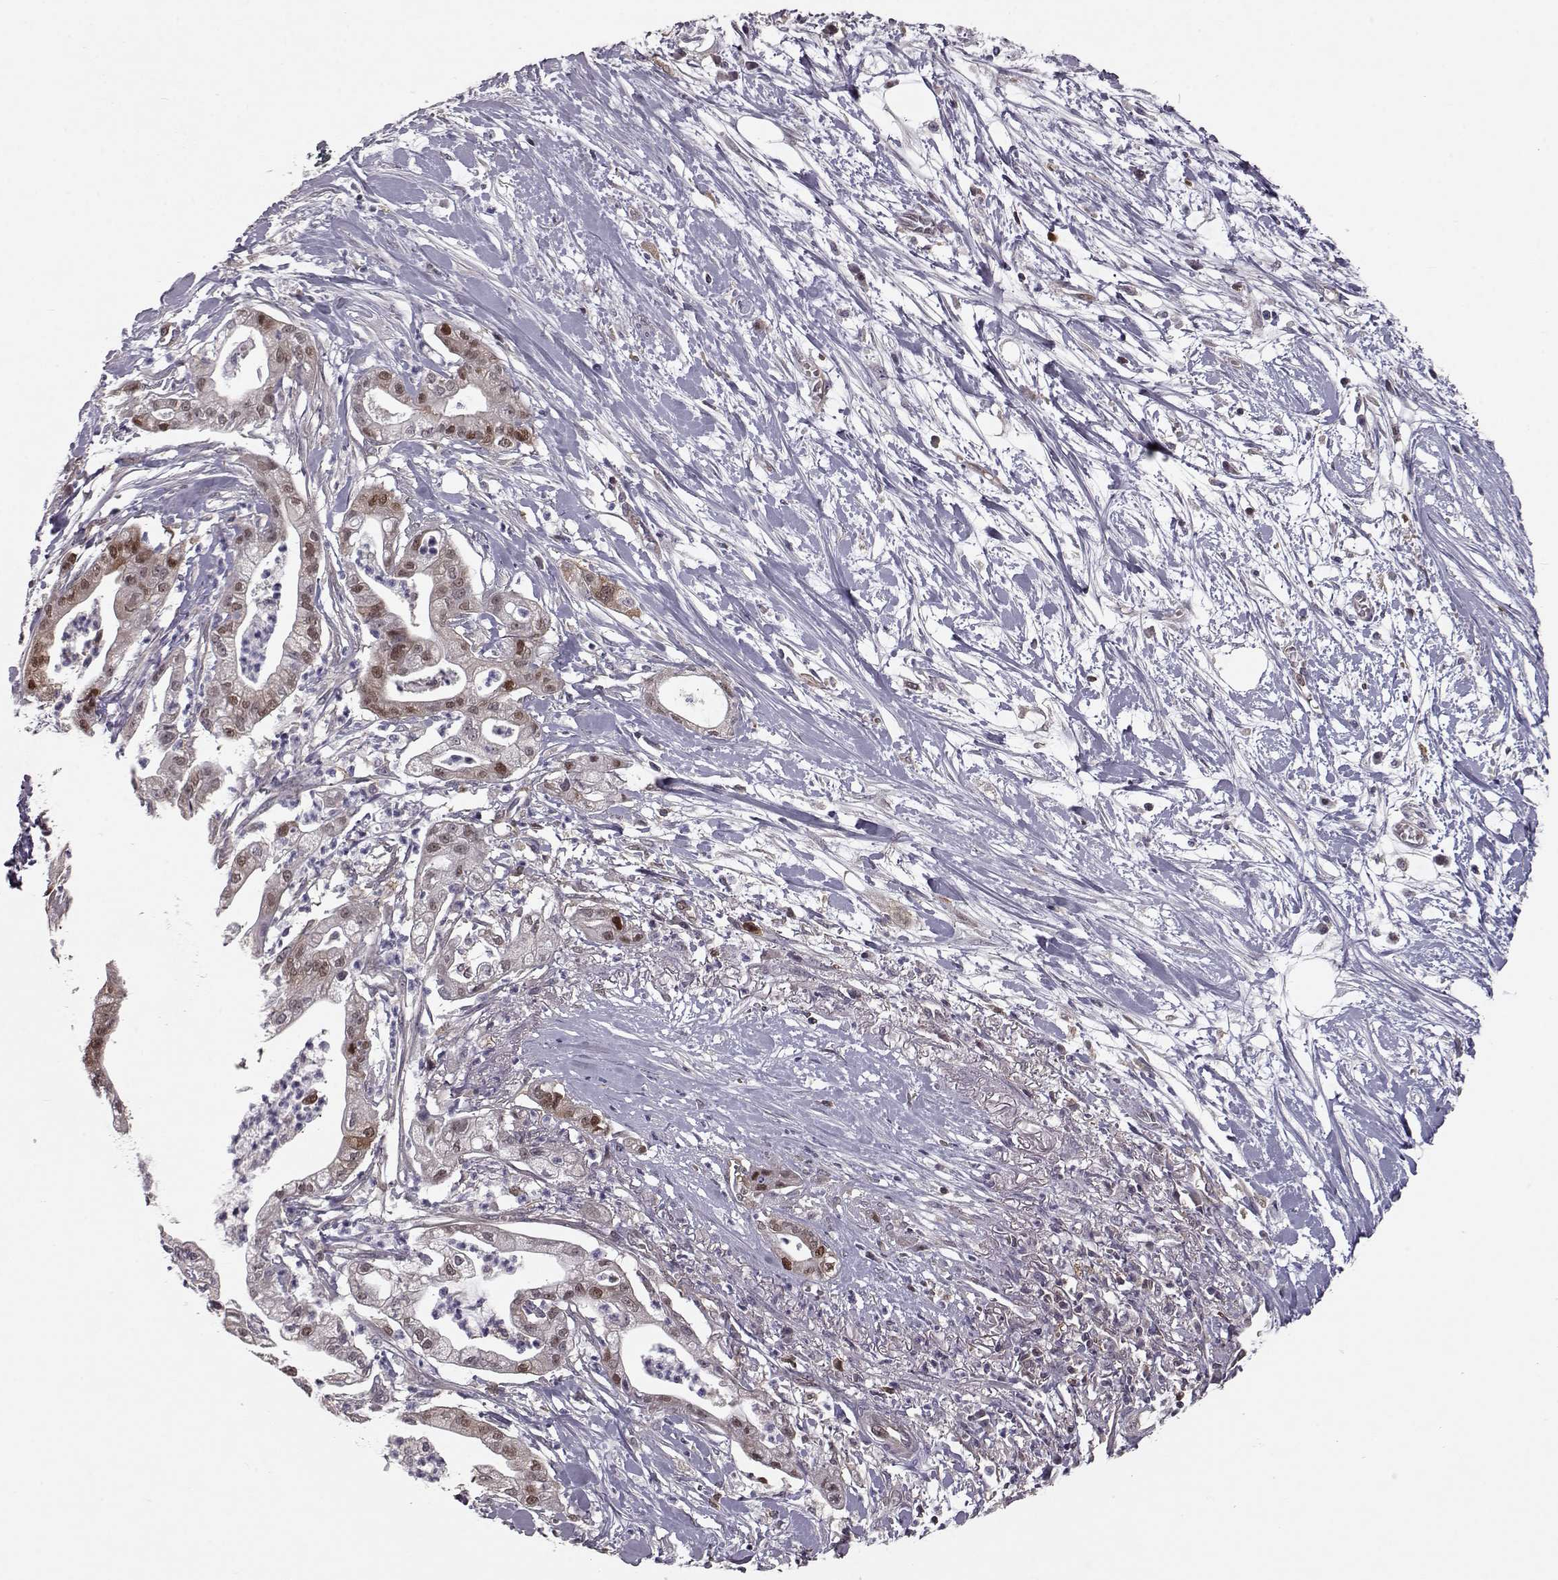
{"staining": {"intensity": "strong", "quantity": "<25%", "location": "nuclear"}, "tissue": "pancreatic cancer", "cell_type": "Tumor cells", "image_type": "cancer", "snomed": [{"axis": "morphology", "description": "Normal tissue, NOS"}, {"axis": "morphology", "description": "Adenocarcinoma, NOS"}, {"axis": "topography", "description": "Lymph node"}, {"axis": "topography", "description": "Pancreas"}], "caption": "Tumor cells display strong nuclear staining in approximately <25% of cells in pancreatic adenocarcinoma.", "gene": "RANBP1", "patient": {"sex": "female", "age": 58}}